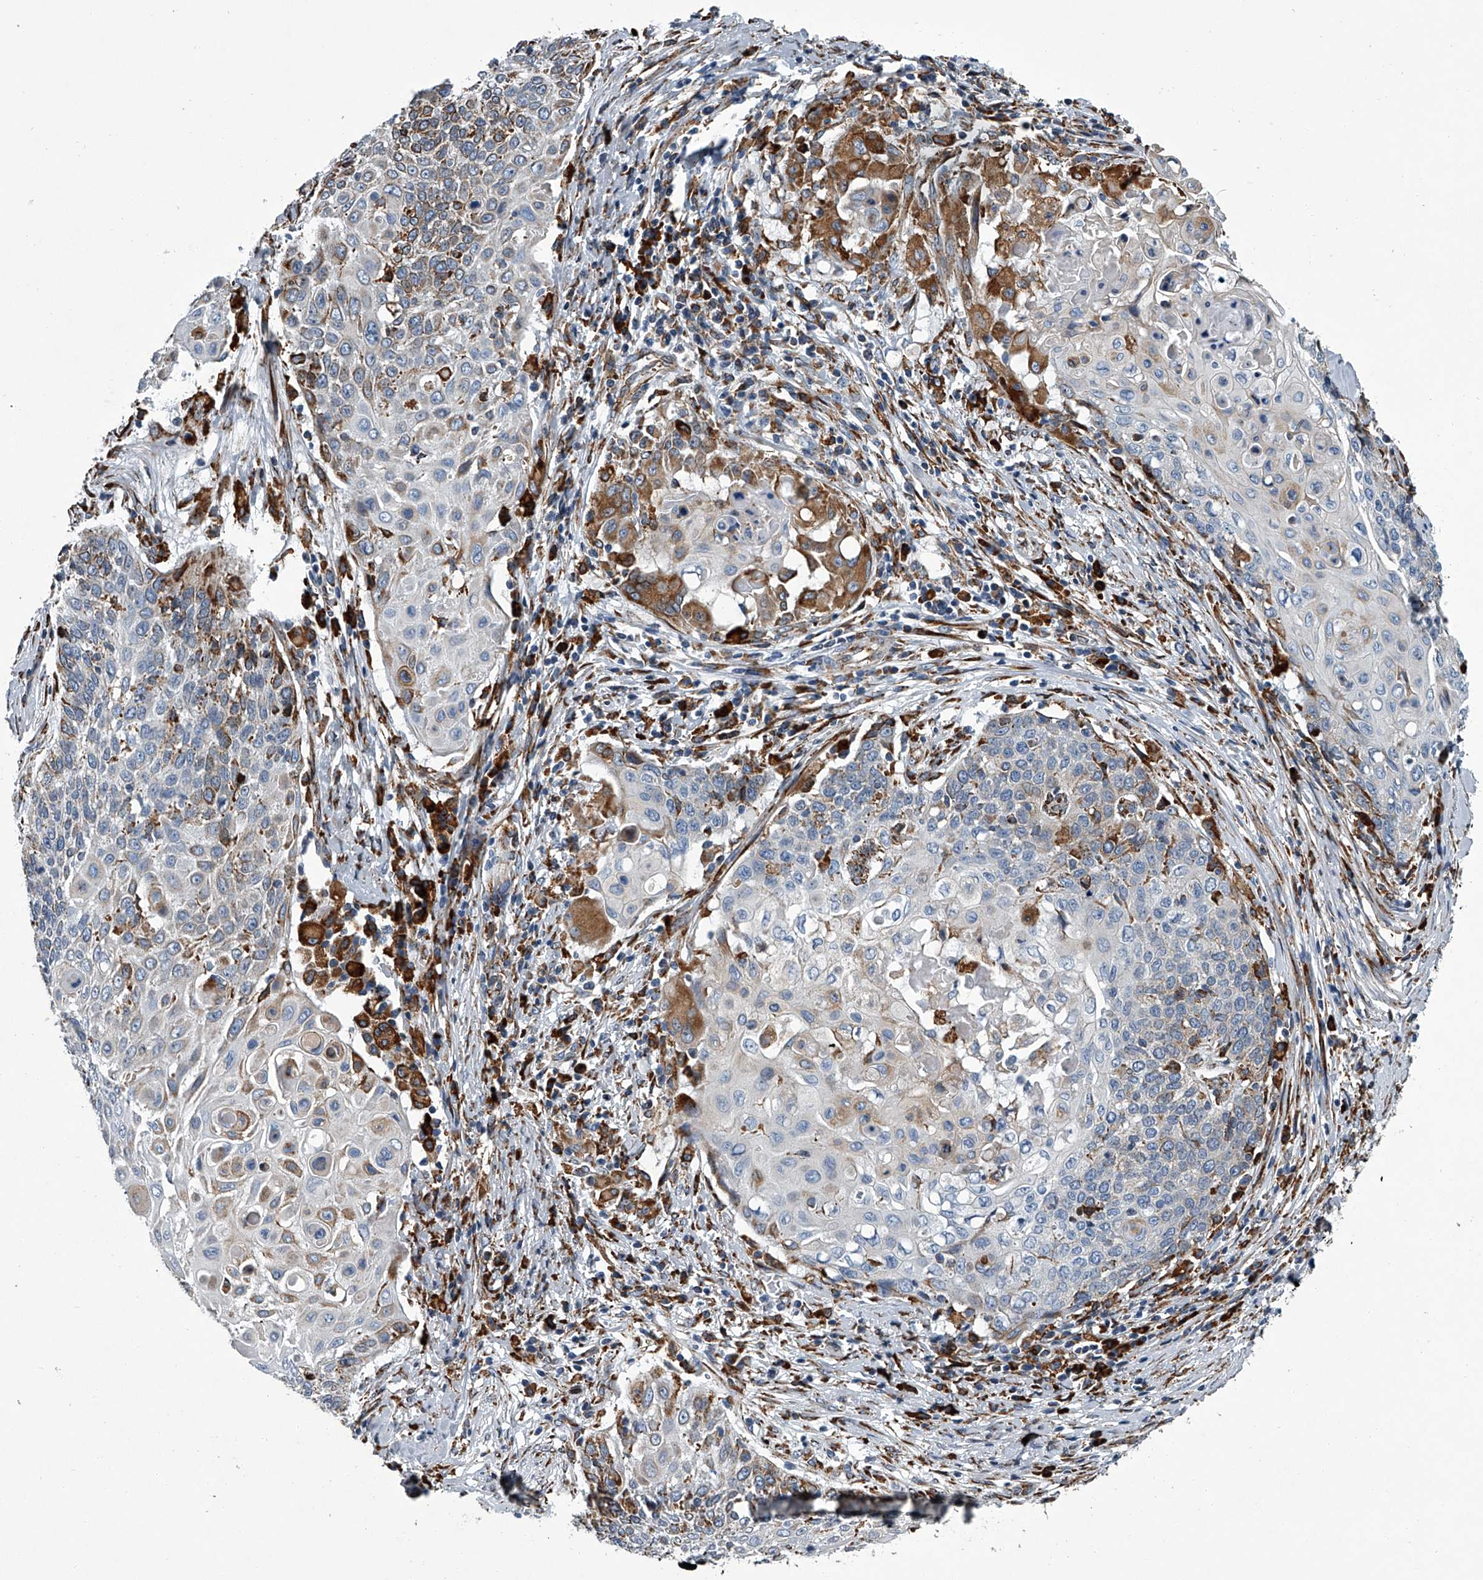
{"staining": {"intensity": "moderate", "quantity": "<25%", "location": "cytoplasmic/membranous"}, "tissue": "cervical cancer", "cell_type": "Tumor cells", "image_type": "cancer", "snomed": [{"axis": "morphology", "description": "Squamous cell carcinoma, NOS"}, {"axis": "topography", "description": "Cervix"}], "caption": "High-magnification brightfield microscopy of cervical cancer stained with DAB (brown) and counterstained with hematoxylin (blue). tumor cells exhibit moderate cytoplasmic/membranous positivity is present in about<25% of cells. (DAB (3,3'-diaminobenzidine) = brown stain, brightfield microscopy at high magnification).", "gene": "TMEM63C", "patient": {"sex": "female", "age": 39}}